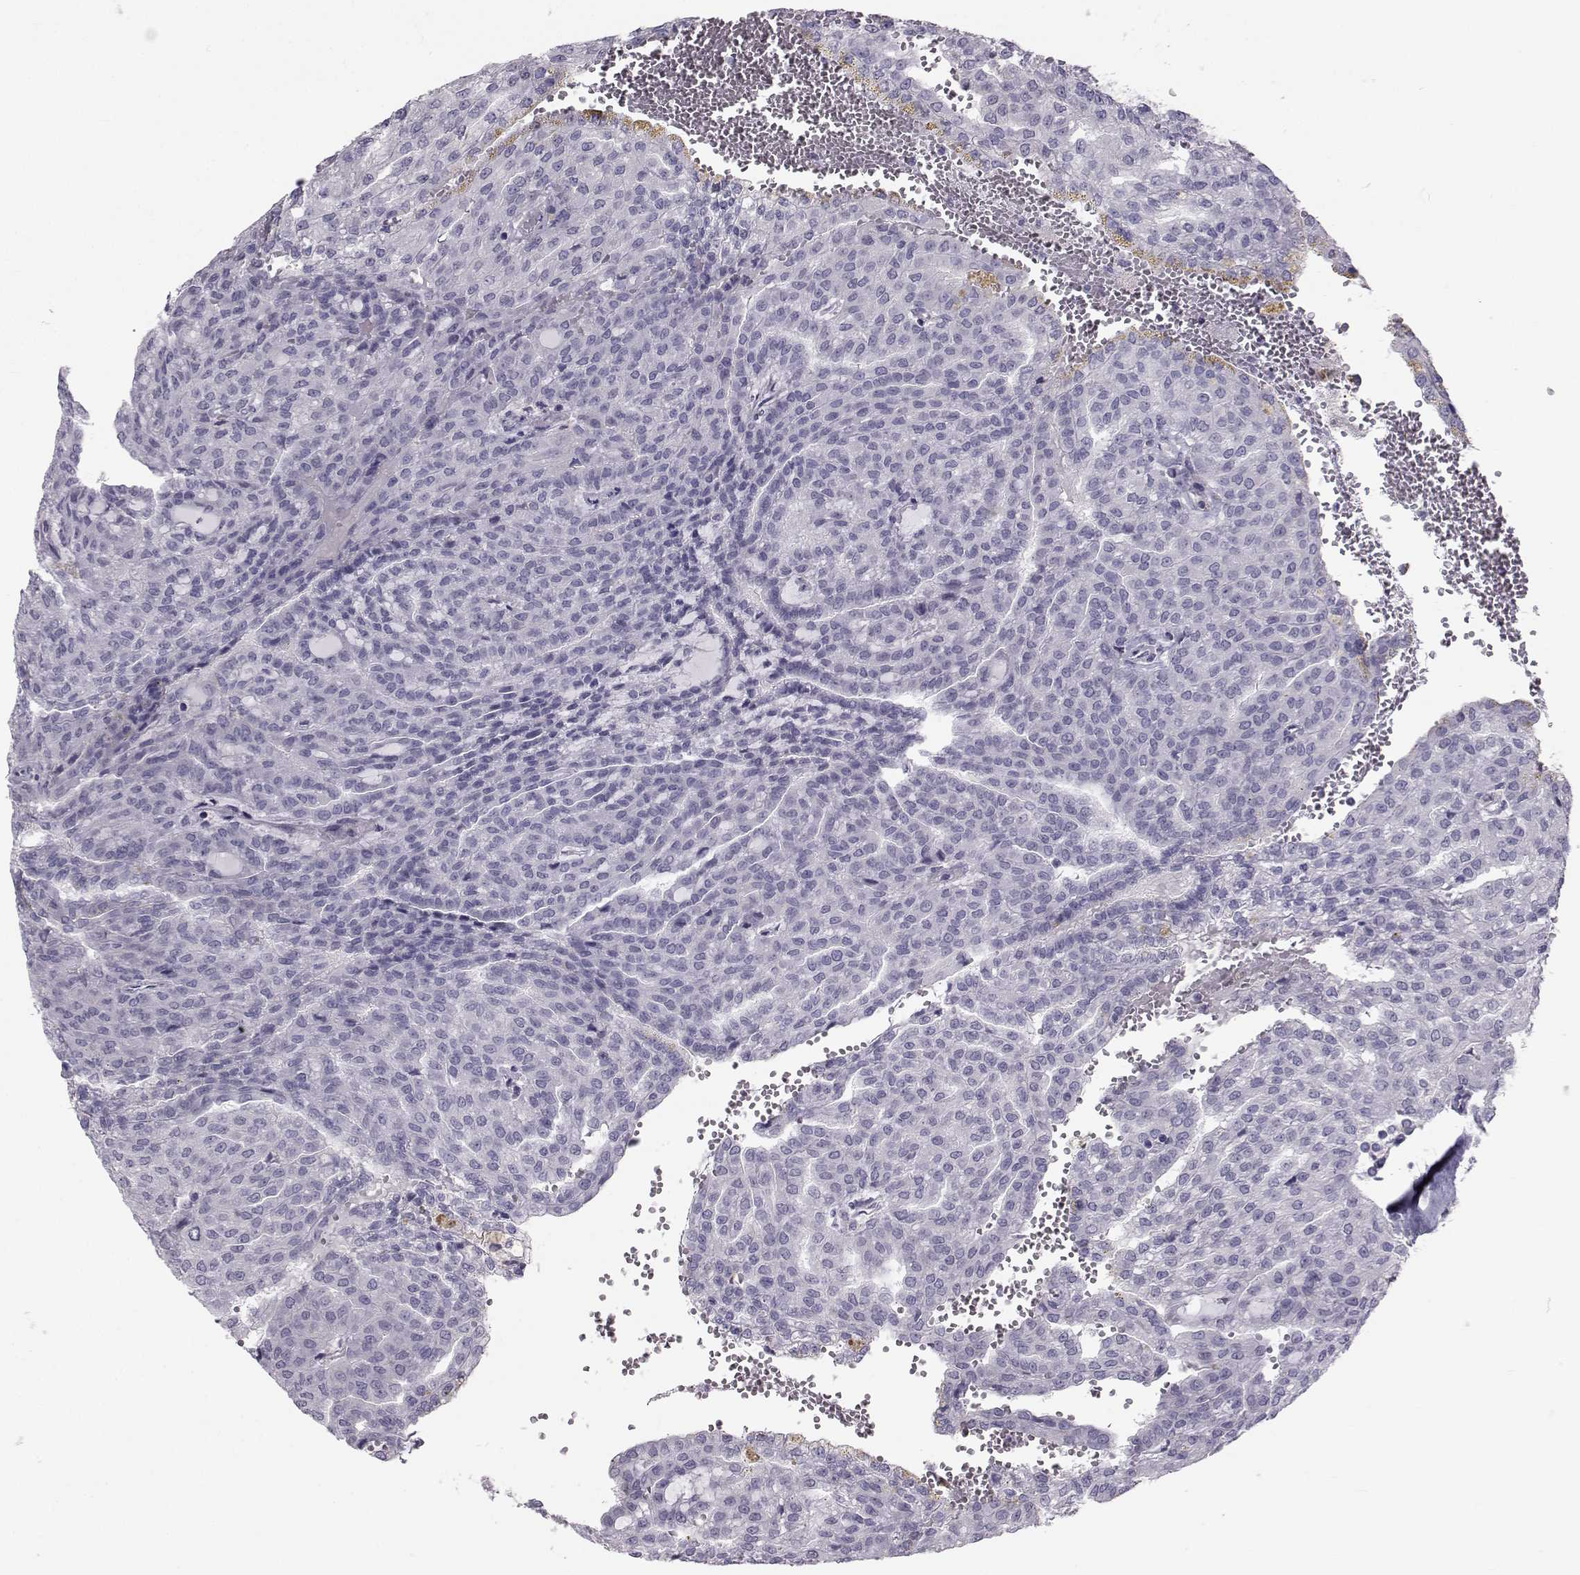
{"staining": {"intensity": "negative", "quantity": "none", "location": "none"}, "tissue": "renal cancer", "cell_type": "Tumor cells", "image_type": "cancer", "snomed": [{"axis": "morphology", "description": "Adenocarcinoma, NOS"}, {"axis": "topography", "description": "Kidney"}], "caption": "Human renal adenocarcinoma stained for a protein using immunohistochemistry shows no positivity in tumor cells.", "gene": "GARIN3", "patient": {"sex": "male", "age": 63}}